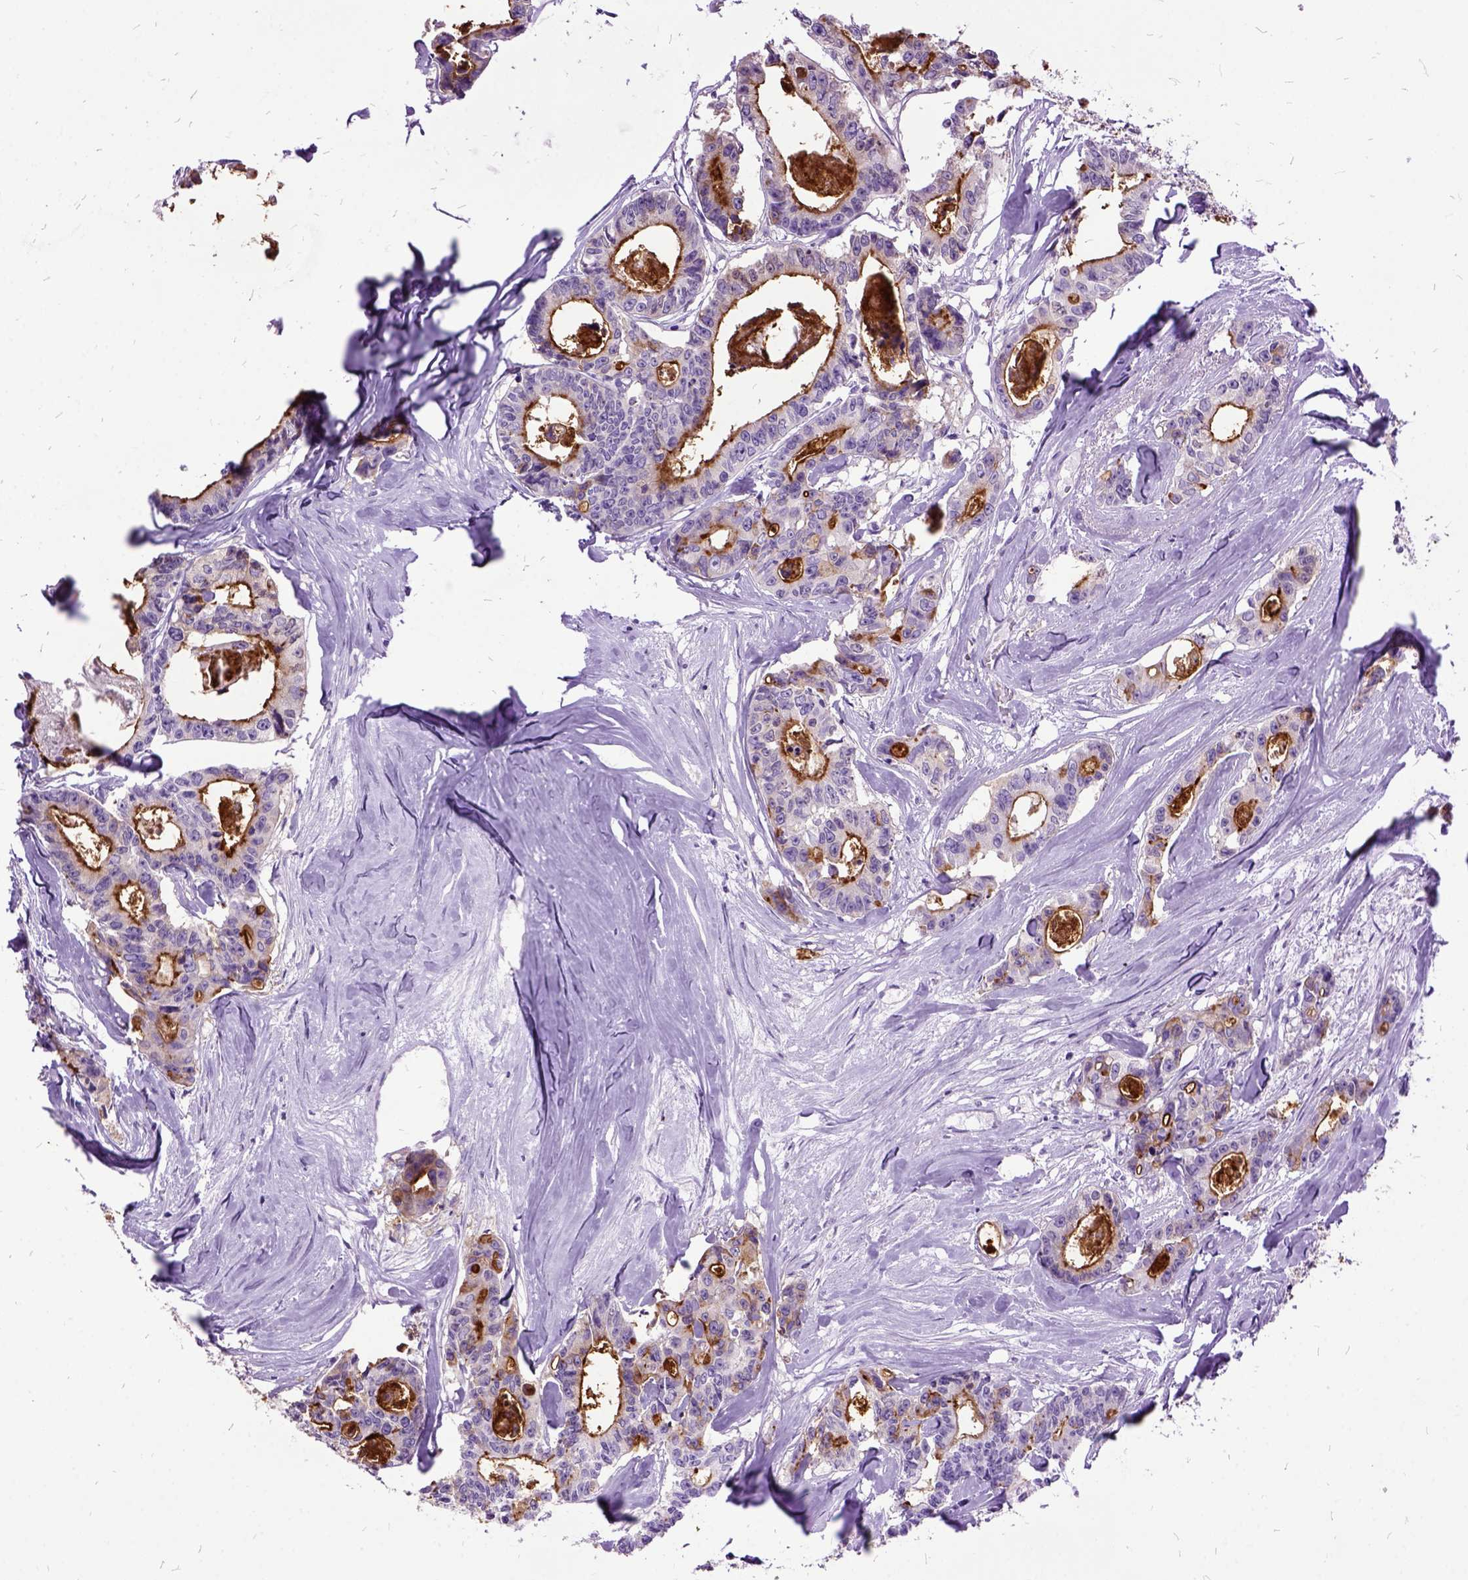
{"staining": {"intensity": "strong", "quantity": "<25%", "location": "cytoplasmic/membranous"}, "tissue": "colorectal cancer", "cell_type": "Tumor cells", "image_type": "cancer", "snomed": [{"axis": "morphology", "description": "Adenocarcinoma, NOS"}, {"axis": "topography", "description": "Rectum"}], "caption": "Colorectal cancer stained with a protein marker demonstrates strong staining in tumor cells.", "gene": "MME", "patient": {"sex": "male", "age": 57}}